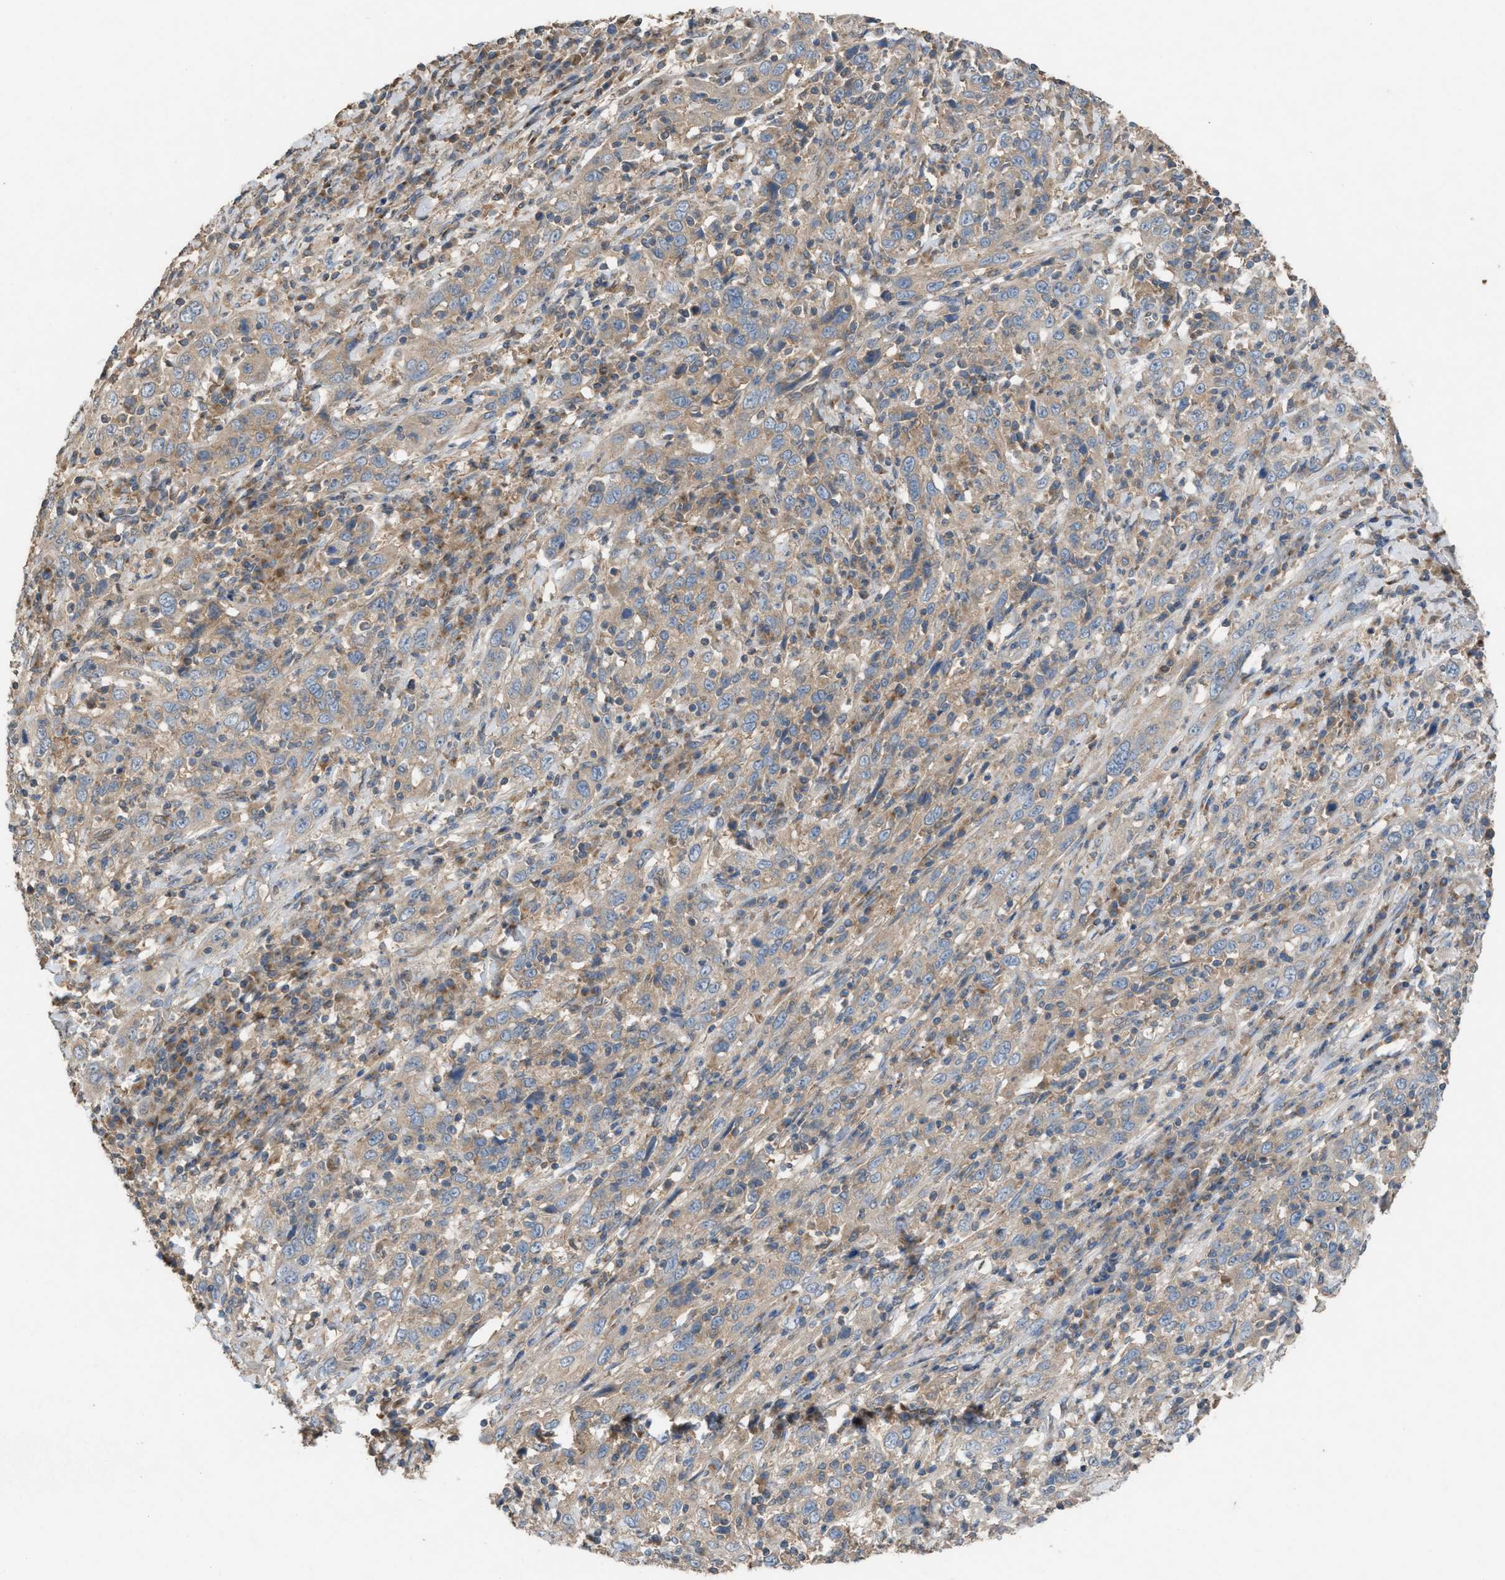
{"staining": {"intensity": "moderate", "quantity": "25%-75%", "location": "cytoplasmic/membranous"}, "tissue": "cervical cancer", "cell_type": "Tumor cells", "image_type": "cancer", "snomed": [{"axis": "morphology", "description": "Squamous cell carcinoma, NOS"}, {"axis": "topography", "description": "Cervix"}], "caption": "Moderate cytoplasmic/membranous staining for a protein is seen in approximately 25%-75% of tumor cells of cervical cancer using immunohistochemistry (IHC).", "gene": "TPK1", "patient": {"sex": "female", "age": 46}}